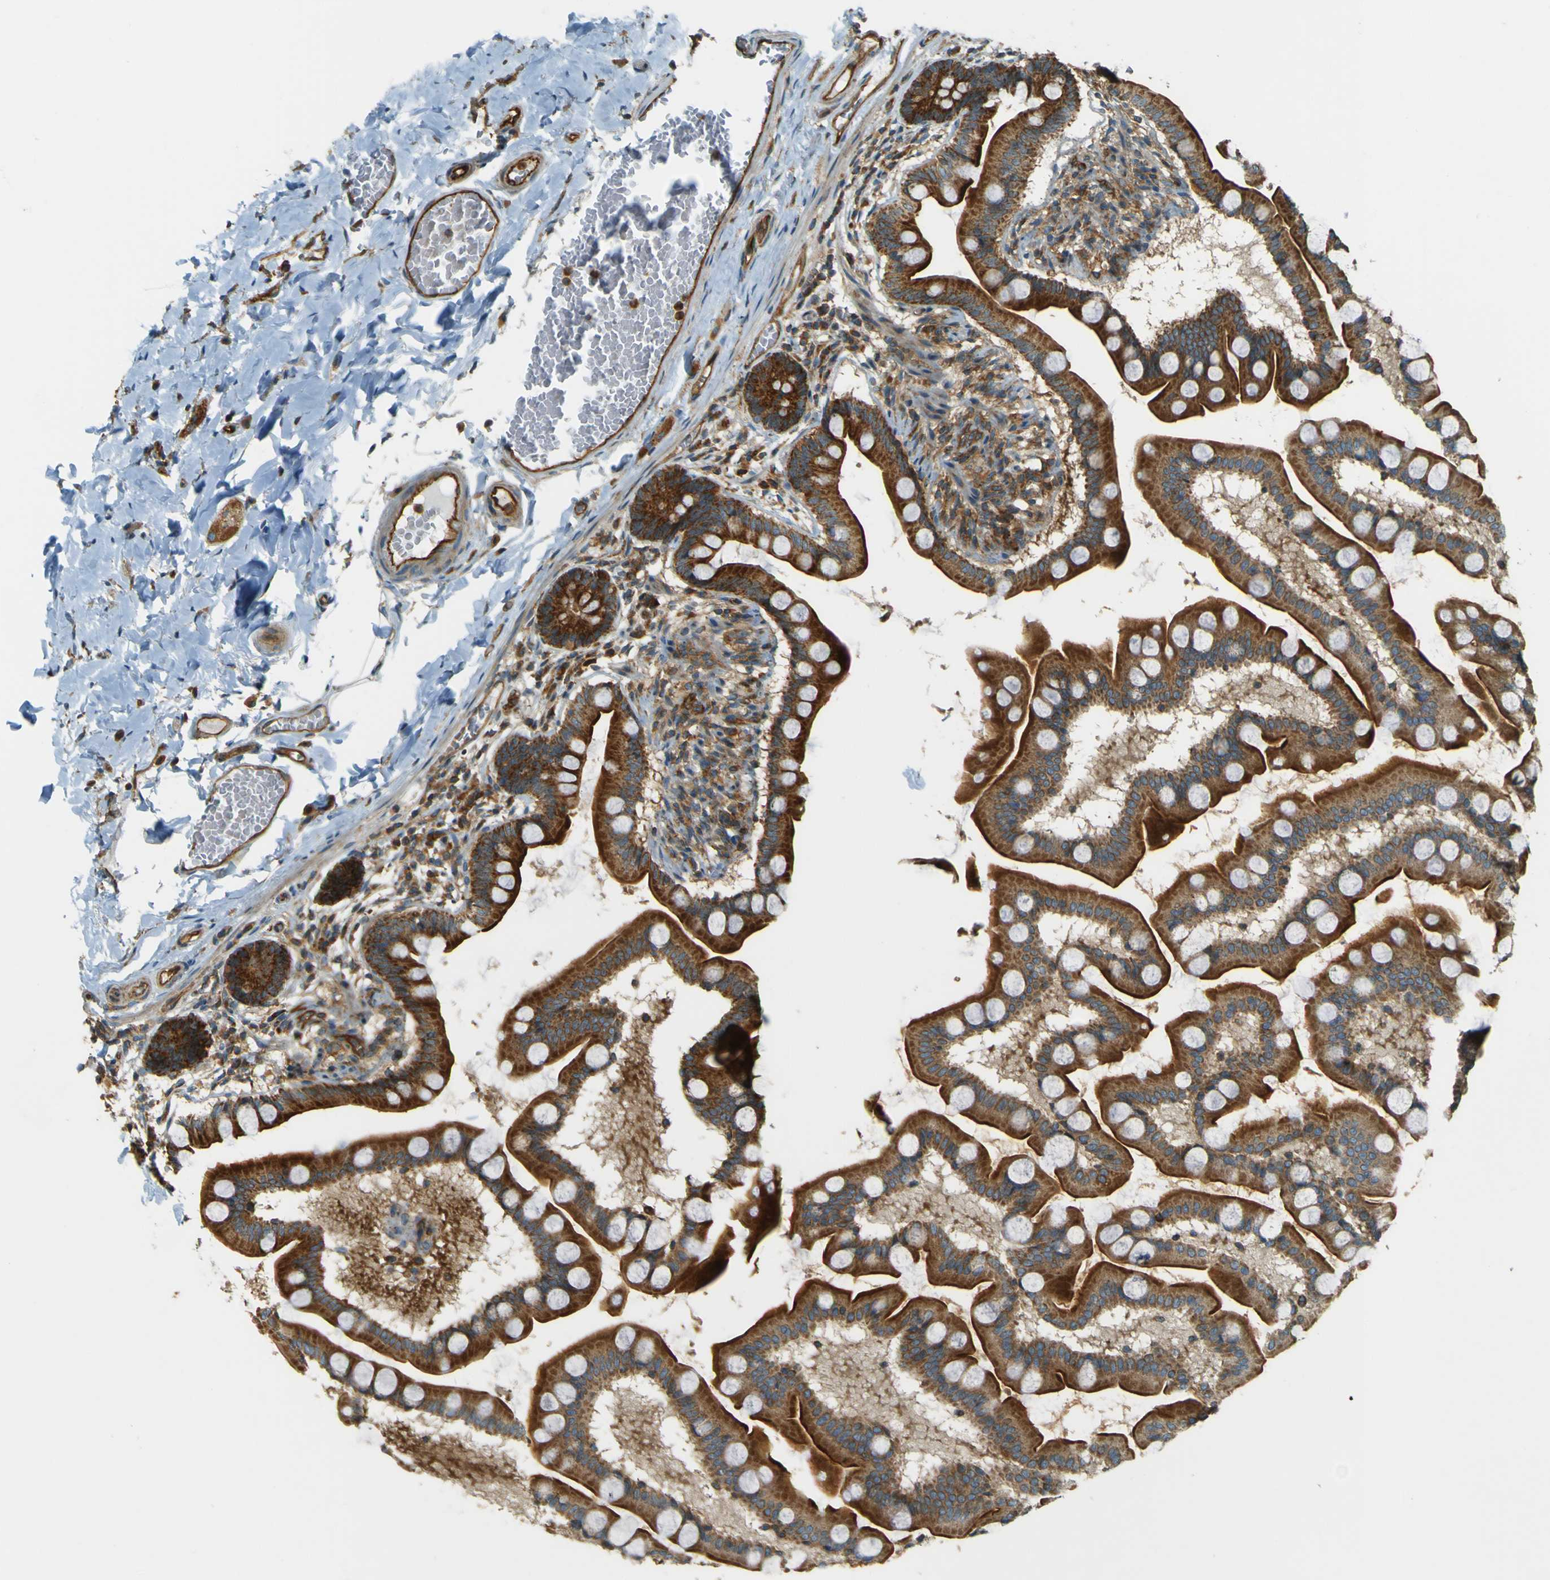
{"staining": {"intensity": "strong", "quantity": ">75%", "location": "cytoplasmic/membranous"}, "tissue": "small intestine", "cell_type": "Glandular cells", "image_type": "normal", "snomed": [{"axis": "morphology", "description": "Normal tissue, NOS"}, {"axis": "topography", "description": "Small intestine"}], "caption": "High-magnification brightfield microscopy of normal small intestine stained with DAB (brown) and counterstained with hematoxylin (blue). glandular cells exhibit strong cytoplasmic/membranous positivity is present in about>75% of cells. Nuclei are stained in blue.", "gene": "DNAJC5", "patient": {"sex": "male", "age": 41}}